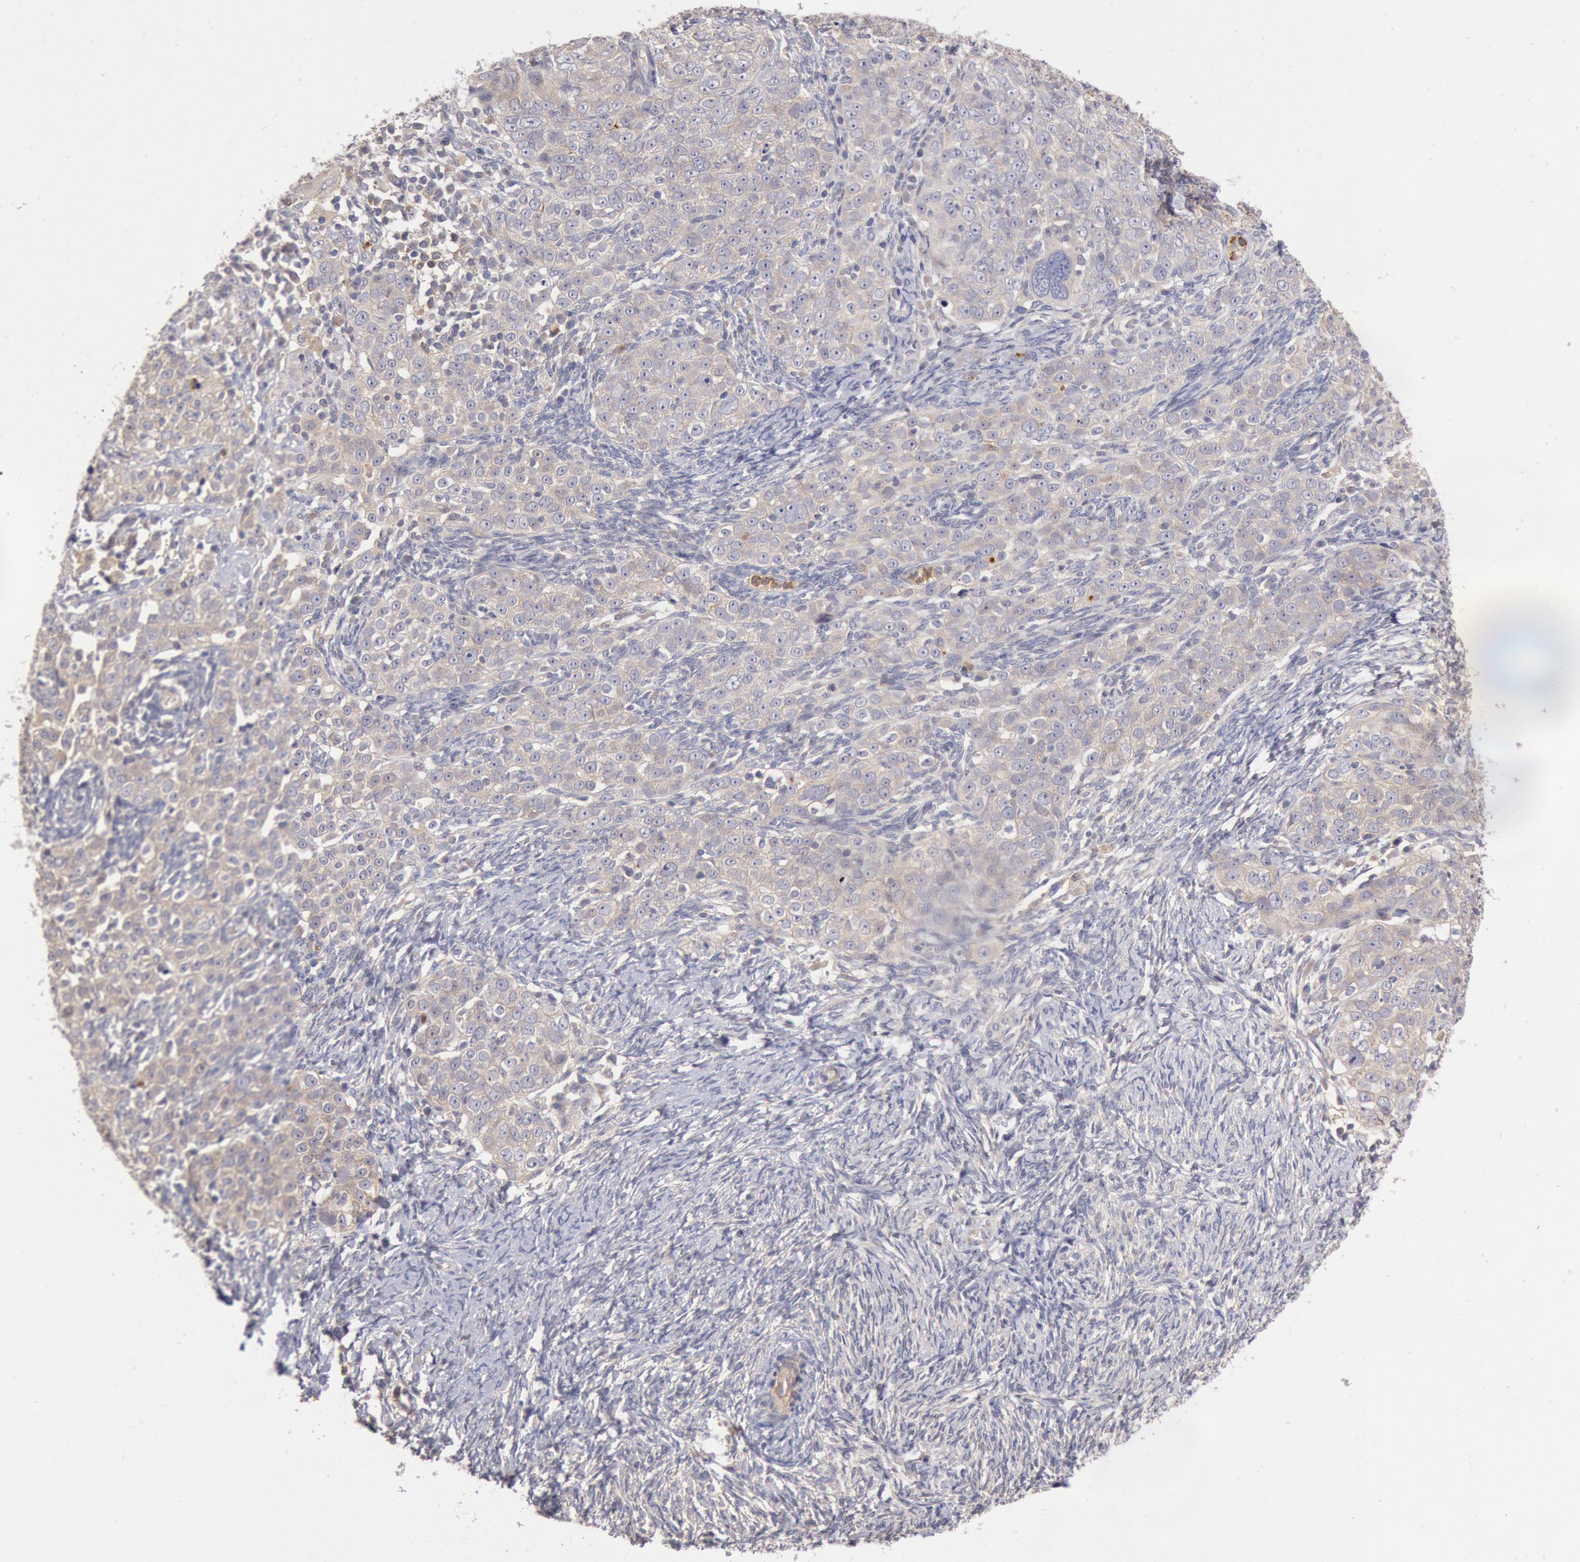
{"staining": {"intensity": "weak", "quantity": "25%-75%", "location": "cytoplasmic/membranous"}, "tissue": "ovarian cancer", "cell_type": "Tumor cells", "image_type": "cancer", "snomed": [{"axis": "morphology", "description": "Normal tissue, NOS"}, {"axis": "morphology", "description": "Cystadenocarcinoma, serous, NOS"}, {"axis": "topography", "description": "Ovary"}], "caption": "Tumor cells show low levels of weak cytoplasmic/membranous positivity in approximately 25%-75% of cells in human ovarian cancer (serous cystadenocarcinoma).", "gene": "TMED8", "patient": {"sex": "female", "age": 62}}